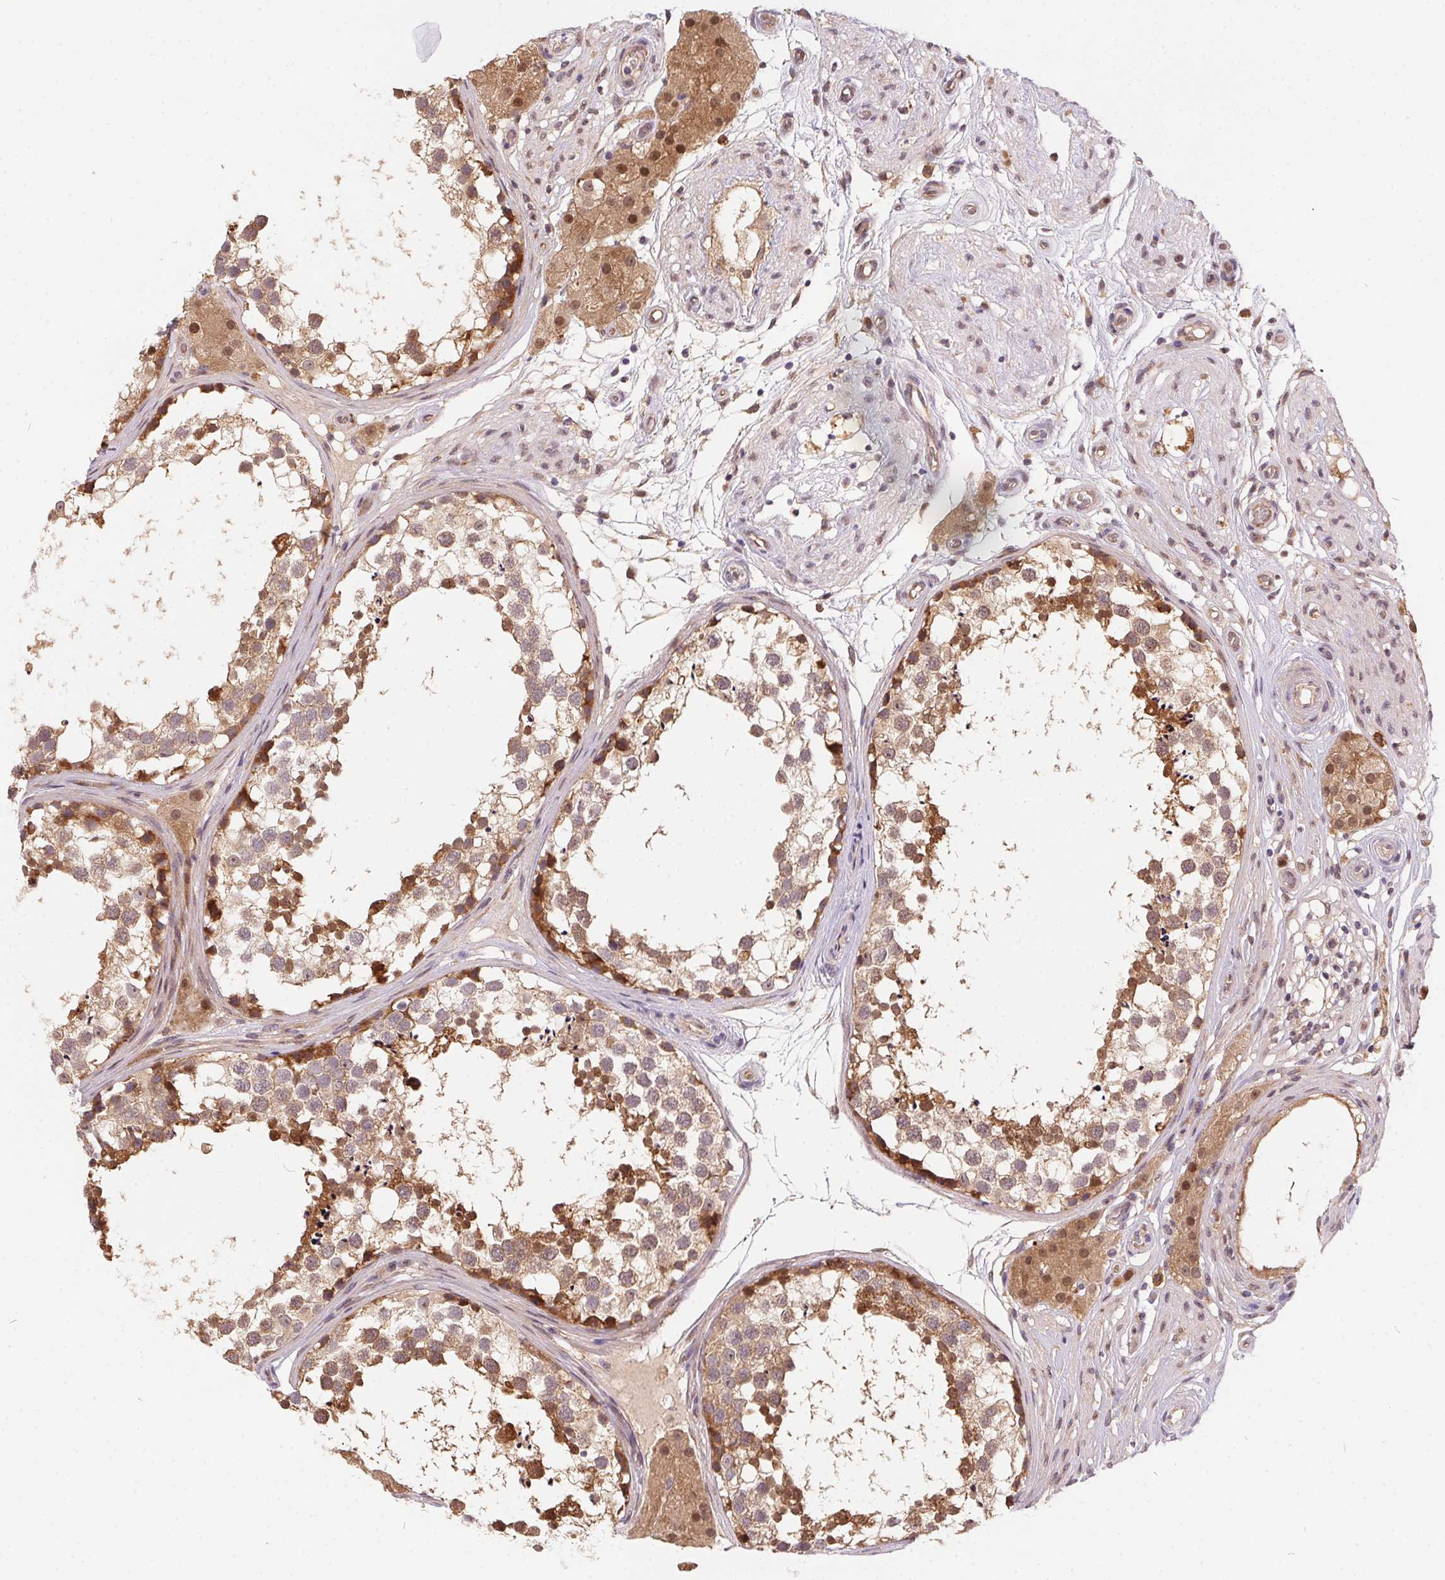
{"staining": {"intensity": "moderate", "quantity": ">75%", "location": "cytoplasmic/membranous,nuclear"}, "tissue": "testis", "cell_type": "Cells in seminiferous ducts", "image_type": "normal", "snomed": [{"axis": "morphology", "description": "Normal tissue, NOS"}, {"axis": "morphology", "description": "Seminoma, NOS"}, {"axis": "topography", "description": "Testis"}], "caption": "Normal testis was stained to show a protein in brown. There is medium levels of moderate cytoplasmic/membranous,nuclear staining in about >75% of cells in seminiferous ducts. The staining was performed using DAB, with brown indicating positive protein expression. Nuclei are stained blue with hematoxylin.", "gene": "NUDT16", "patient": {"sex": "male", "age": 65}}